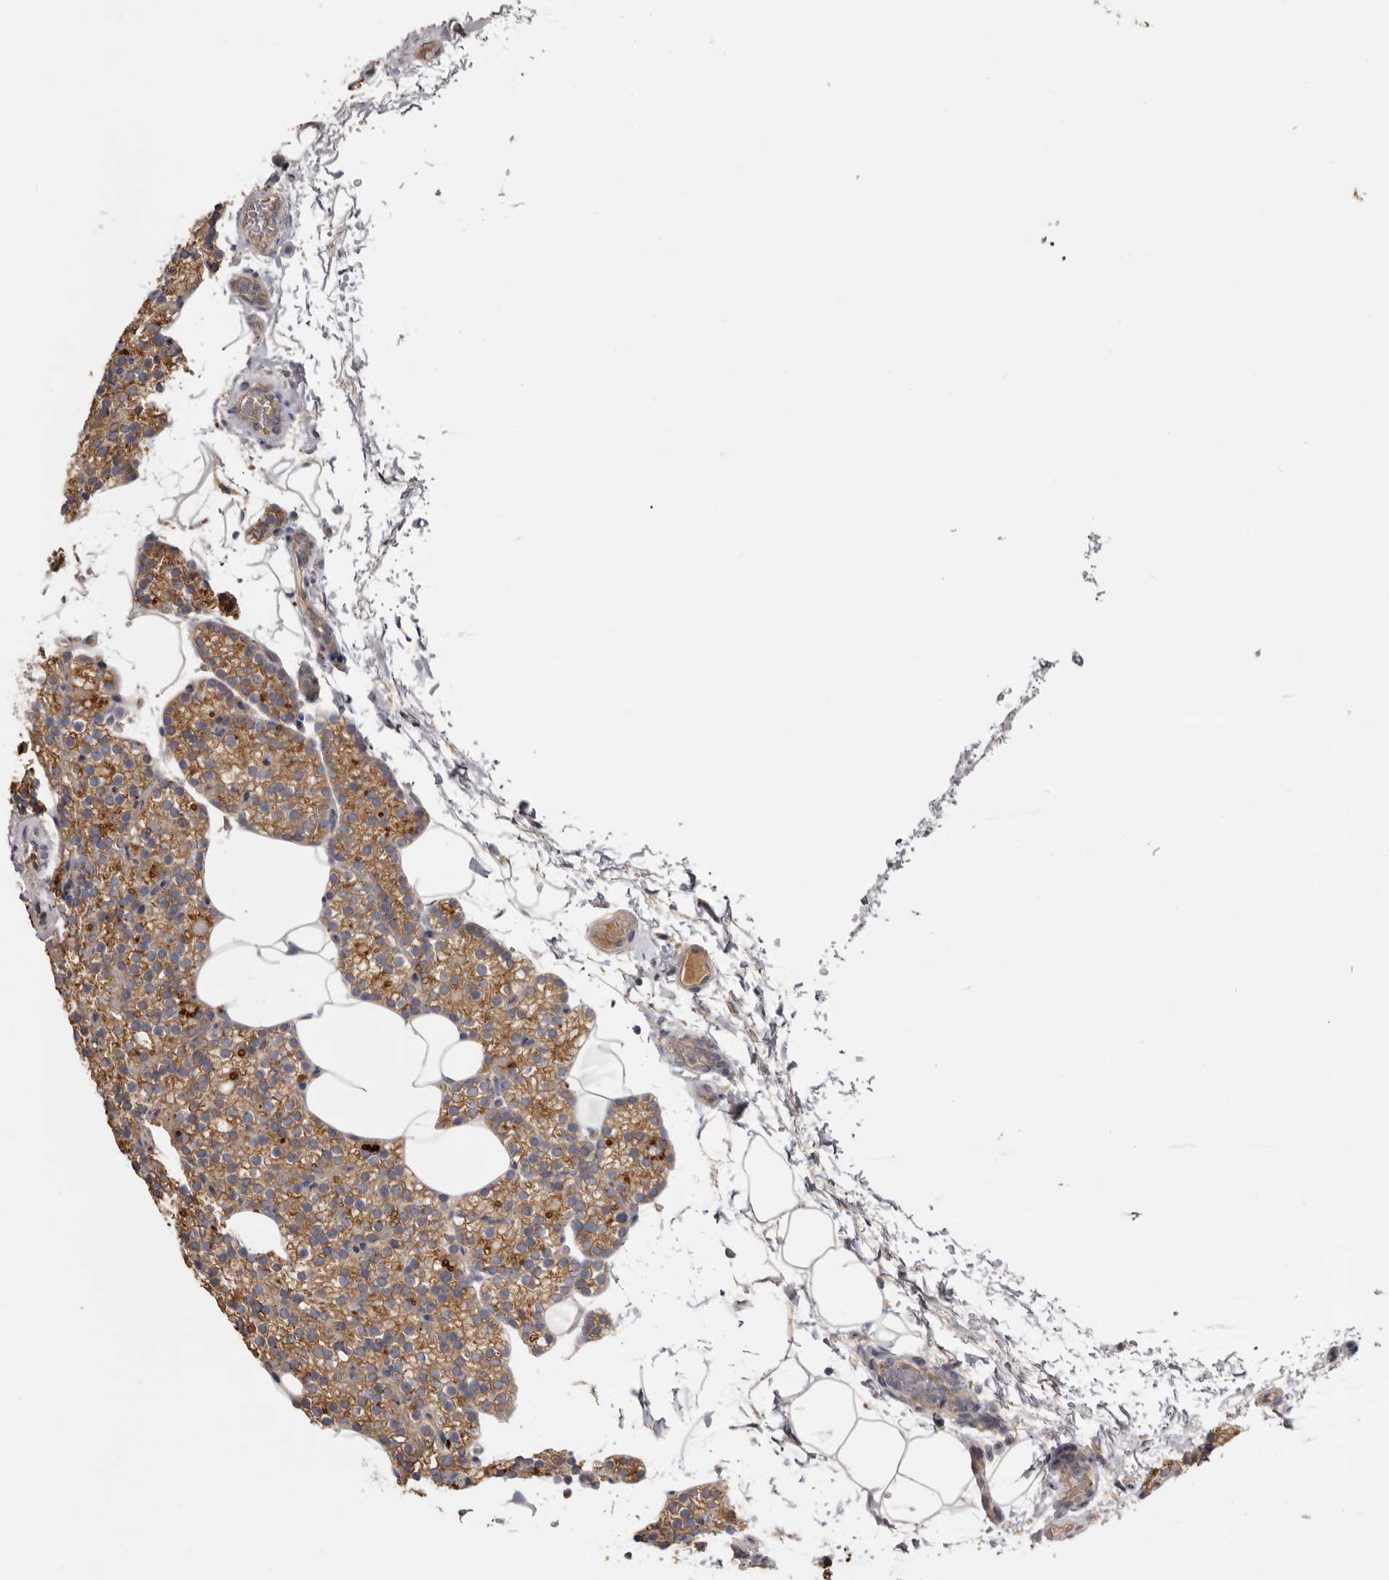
{"staining": {"intensity": "moderate", "quantity": ">75%", "location": "cytoplasmic/membranous"}, "tissue": "parathyroid gland", "cell_type": "Glandular cells", "image_type": "normal", "snomed": [{"axis": "morphology", "description": "Normal tissue, NOS"}, {"axis": "topography", "description": "Parathyroid gland"}], "caption": "IHC histopathology image of benign parathyroid gland stained for a protein (brown), which shows medium levels of moderate cytoplasmic/membranous staining in about >75% of glandular cells.", "gene": "INKA2", "patient": {"sex": "female", "age": 56}}